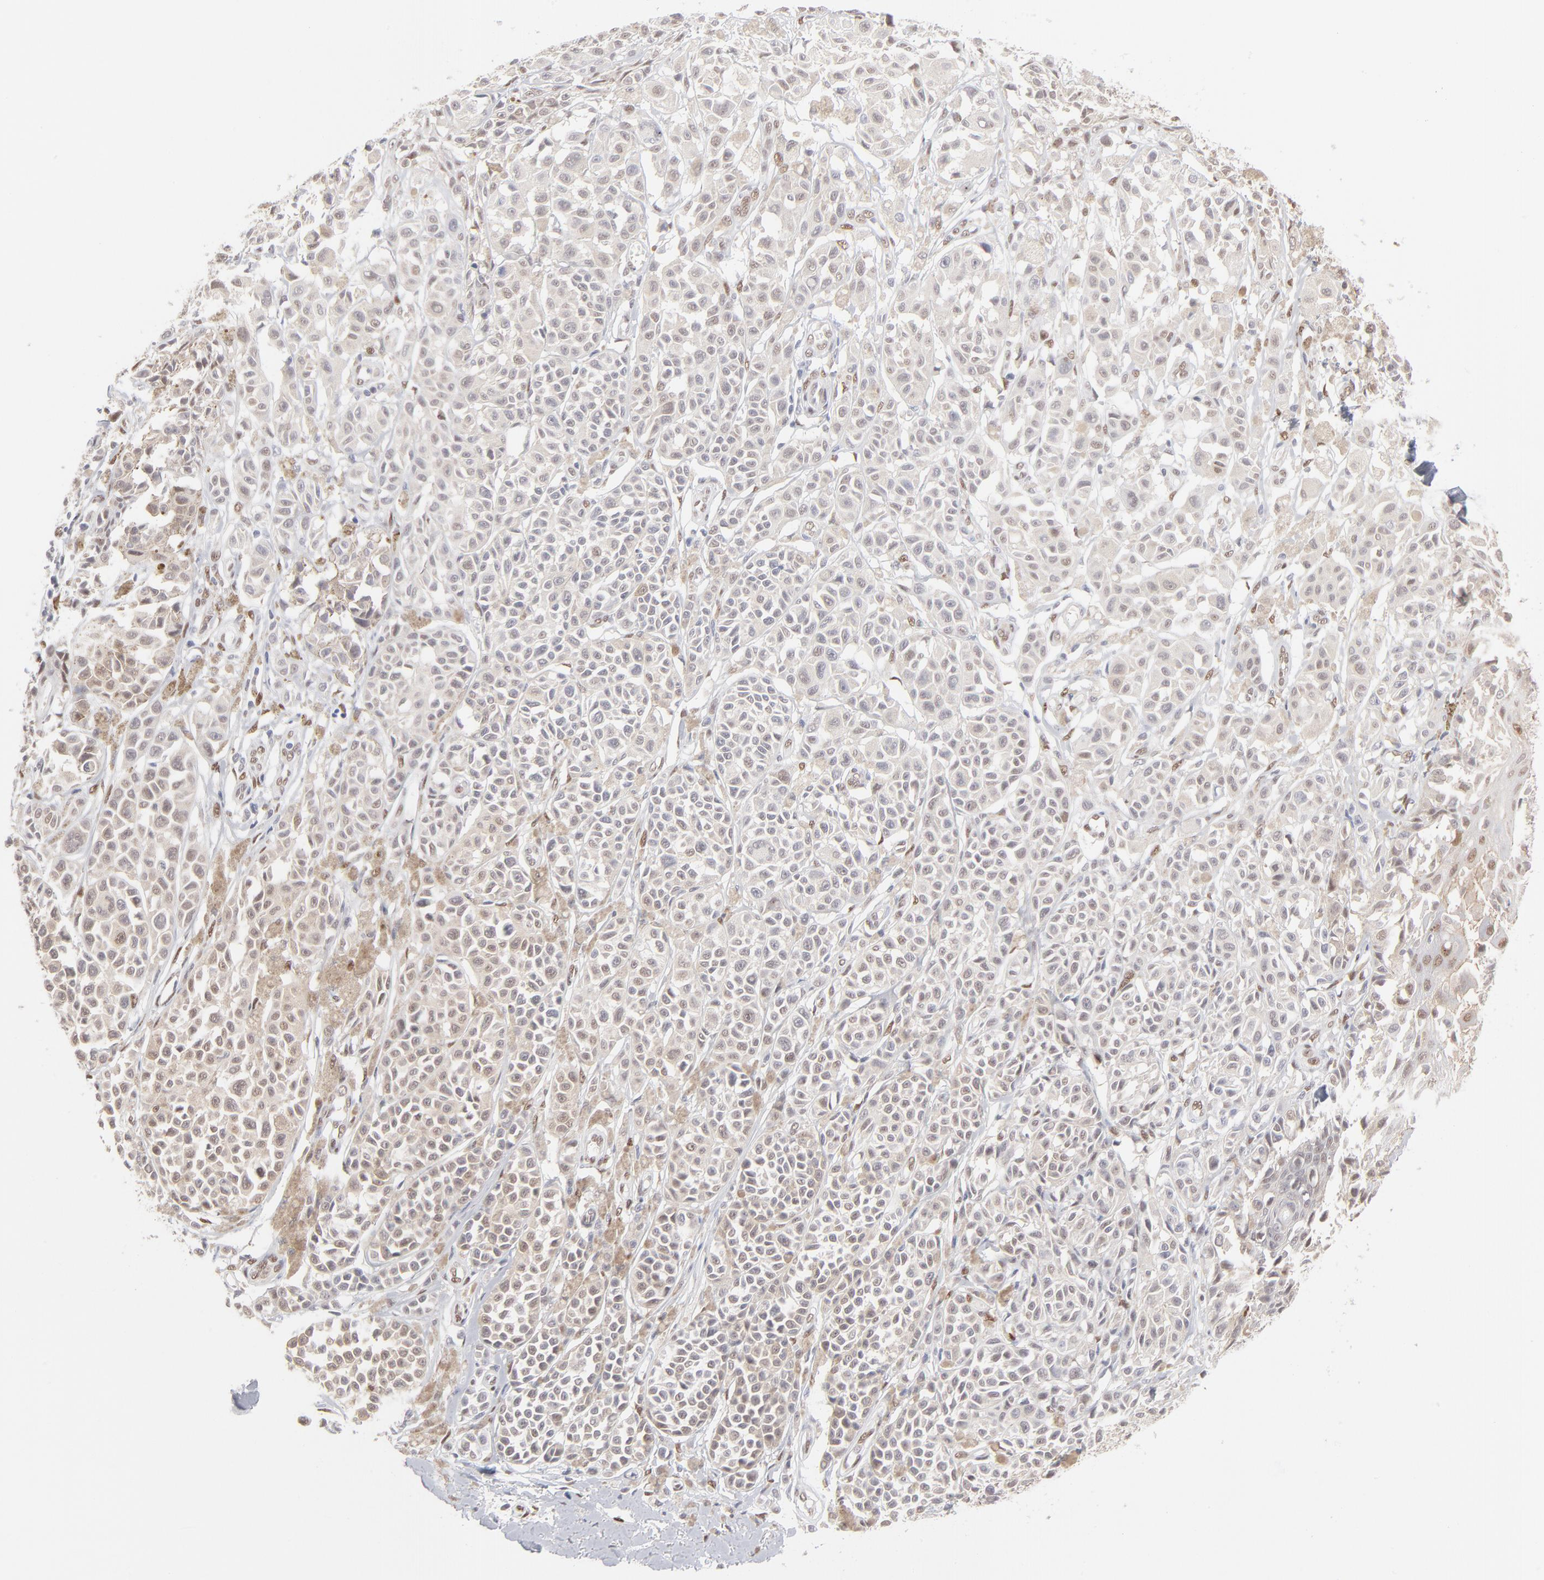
{"staining": {"intensity": "negative", "quantity": "none", "location": "none"}, "tissue": "melanoma", "cell_type": "Tumor cells", "image_type": "cancer", "snomed": [{"axis": "morphology", "description": "Malignant melanoma, NOS"}, {"axis": "topography", "description": "Skin"}], "caption": "This is an IHC photomicrograph of melanoma. There is no expression in tumor cells.", "gene": "STAT3", "patient": {"sex": "female", "age": 38}}